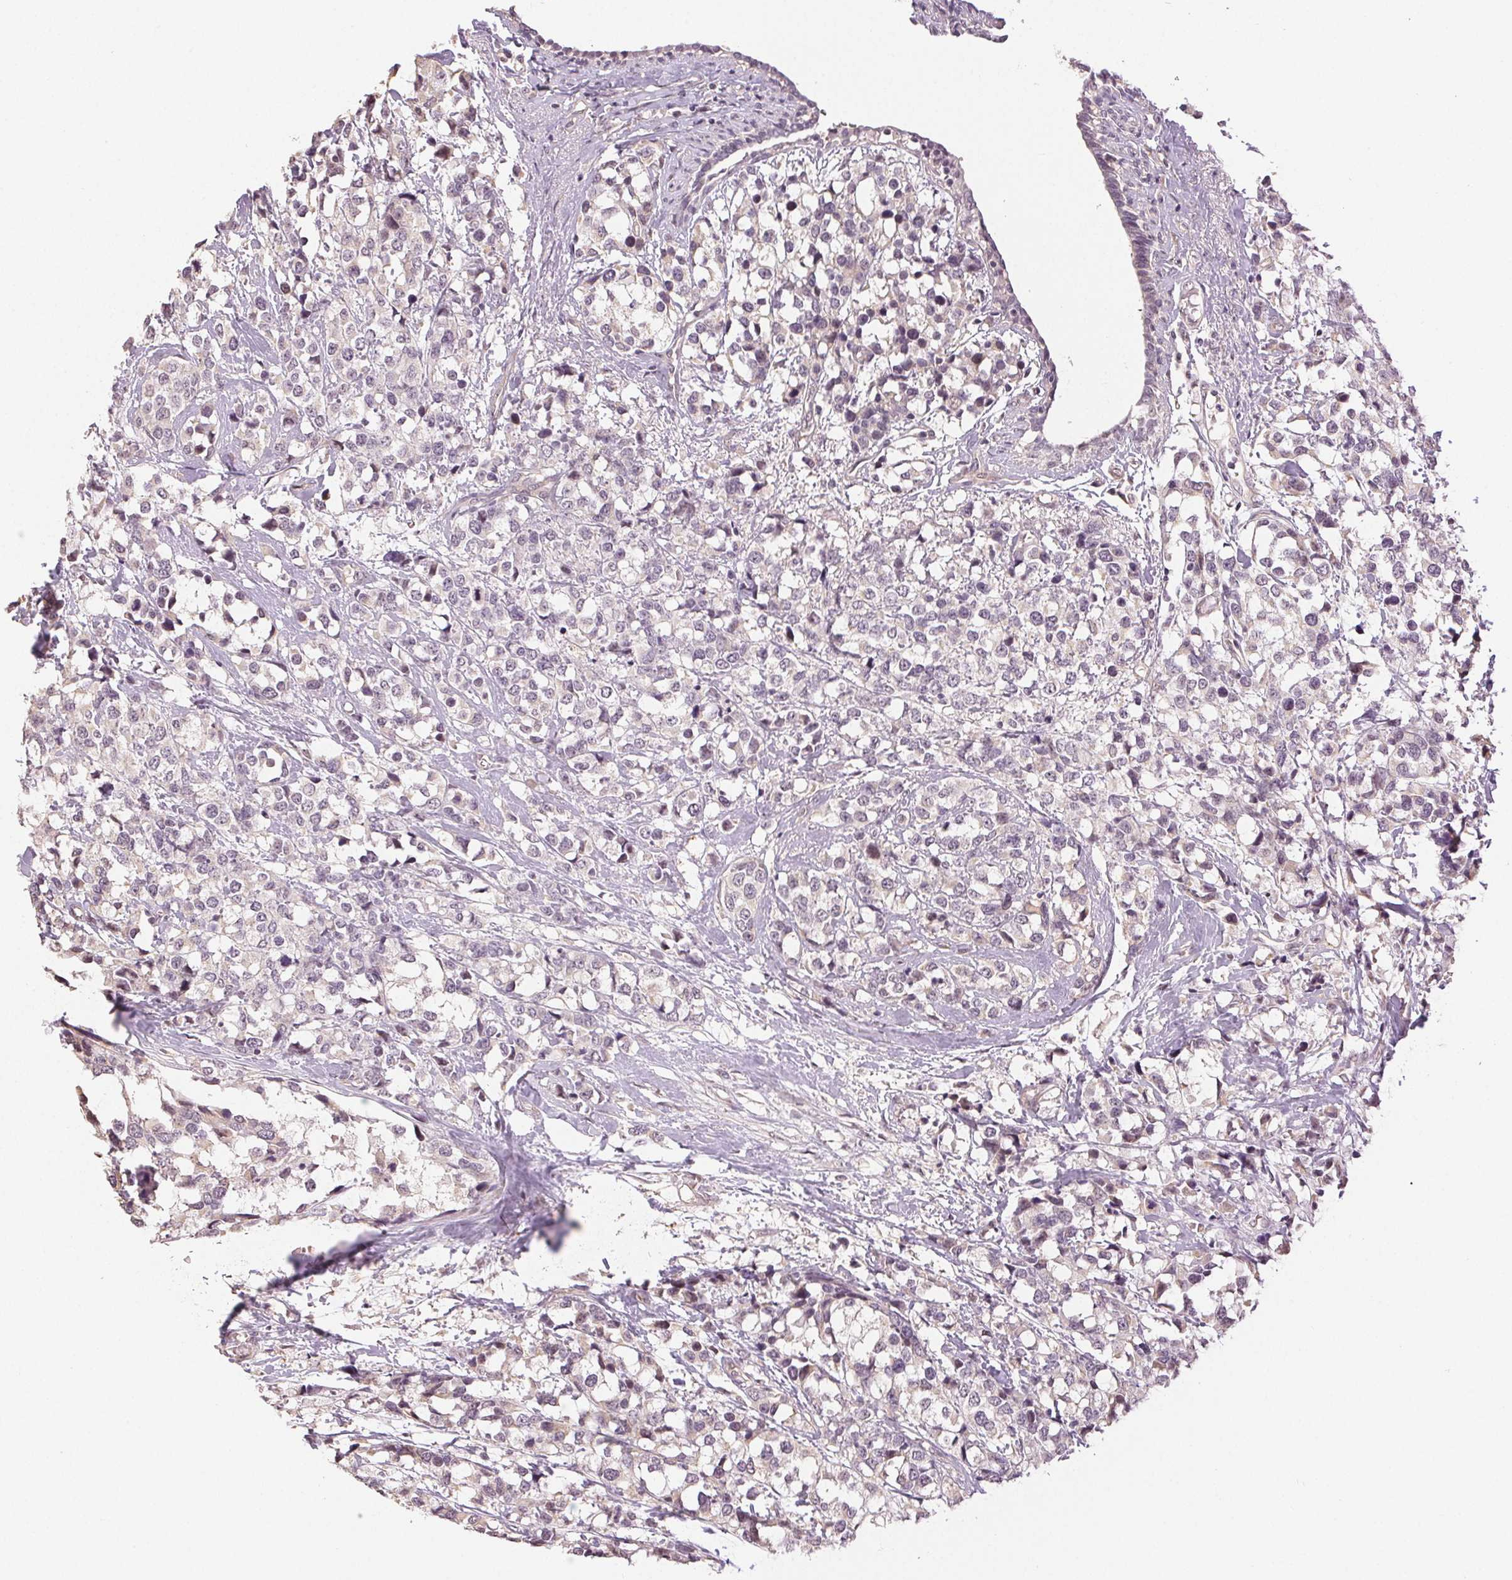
{"staining": {"intensity": "negative", "quantity": "none", "location": "none"}, "tissue": "breast cancer", "cell_type": "Tumor cells", "image_type": "cancer", "snomed": [{"axis": "morphology", "description": "Lobular carcinoma"}, {"axis": "topography", "description": "Breast"}], "caption": "Immunohistochemistry micrograph of neoplastic tissue: breast lobular carcinoma stained with DAB (3,3'-diaminobenzidine) reveals no significant protein positivity in tumor cells. (DAB immunohistochemistry visualized using brightfield microscopy, high magnification).", "gene": "PLCB1", "patient": {"sex": "female", "age": 59}}